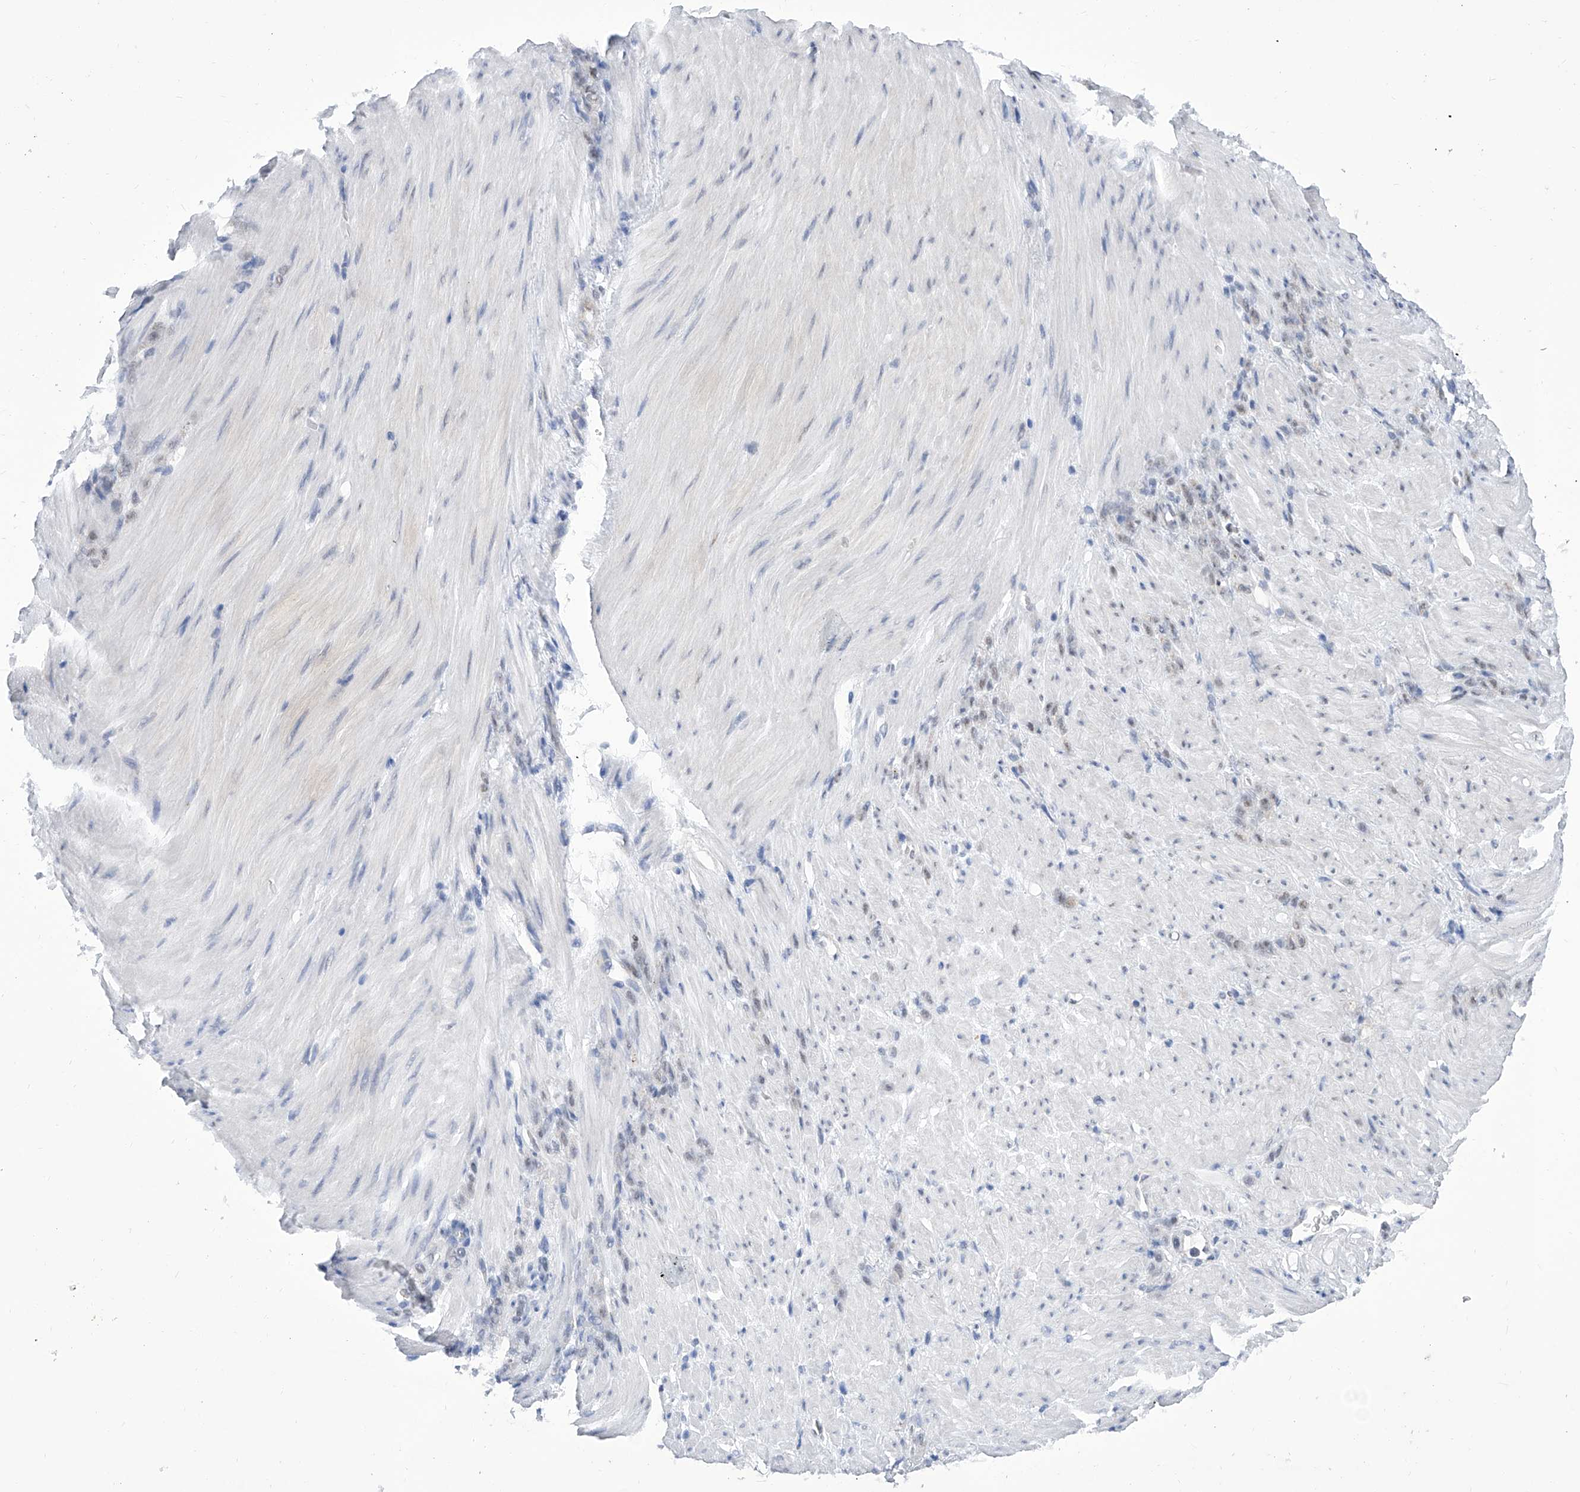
{"staining": {"intensity": "negative", "quantity": "none", "location": "none"}, "tissue": "stomach cancer", "cell_type": "Tumor cells", "image_type": "cancer", "snomed": [{"axis": "morphology", "description": "Normal tissue, NOS"}, {"axis": "morphology", "description": "Adenocarcinoma, NOS"}, {"axis": "topography", "description": "Stomach"}], "caption": "This is a photomicrograph of IHC staining of stomach adenocarcinoma, which shows no expression in tumor cells. The staining is performed using DAB brown chromogen with nuclei counter-stained in using hematoxylin.", "gene": "SART1", "patient": {"sex": "male", "age": 82}}